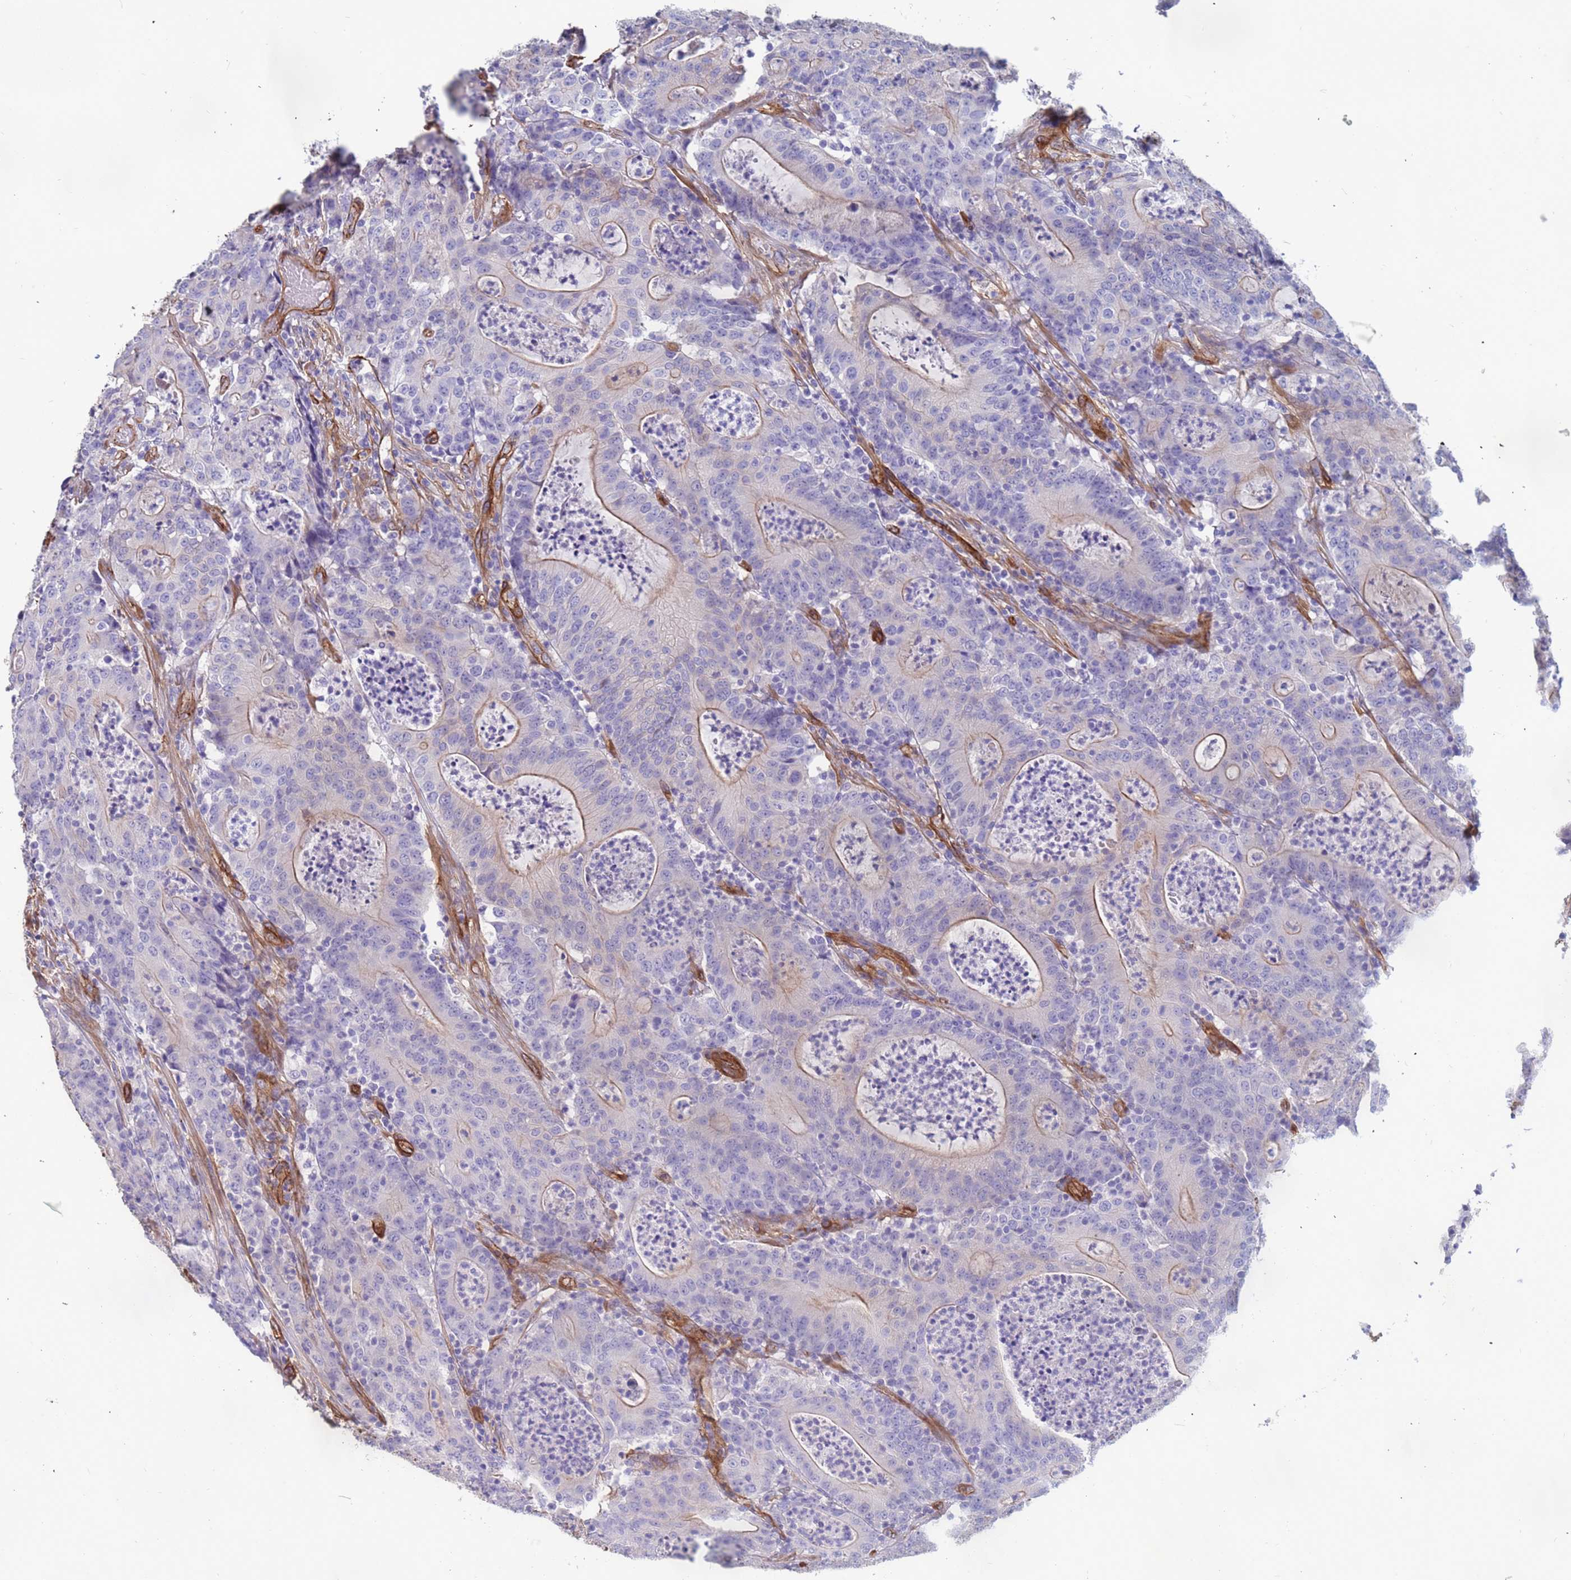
{"staining": {"intensity": "negative", "quantity": "none", "location": "none"}, "tissue": "colorectal cancer", "cell_type": "Tumor cells", "image_type": "cancer", "snomed": [{"axis": "morphology", "description": "Adenocarcinoma, NOS"}, {"axis": "topography", "description": "Colon"}], "caption": "Adenocarcinoma (colorectal) was stained to show a protein in brown. There is no significant positivity in tumor cells. The staining is performed using DAB (3,3'-diaminobenzidine) brown chromogen with nuclei counter-stained in using hematoxylin.", "gene": "EHD2", "patient": {"sex": "male", "age": 83}}